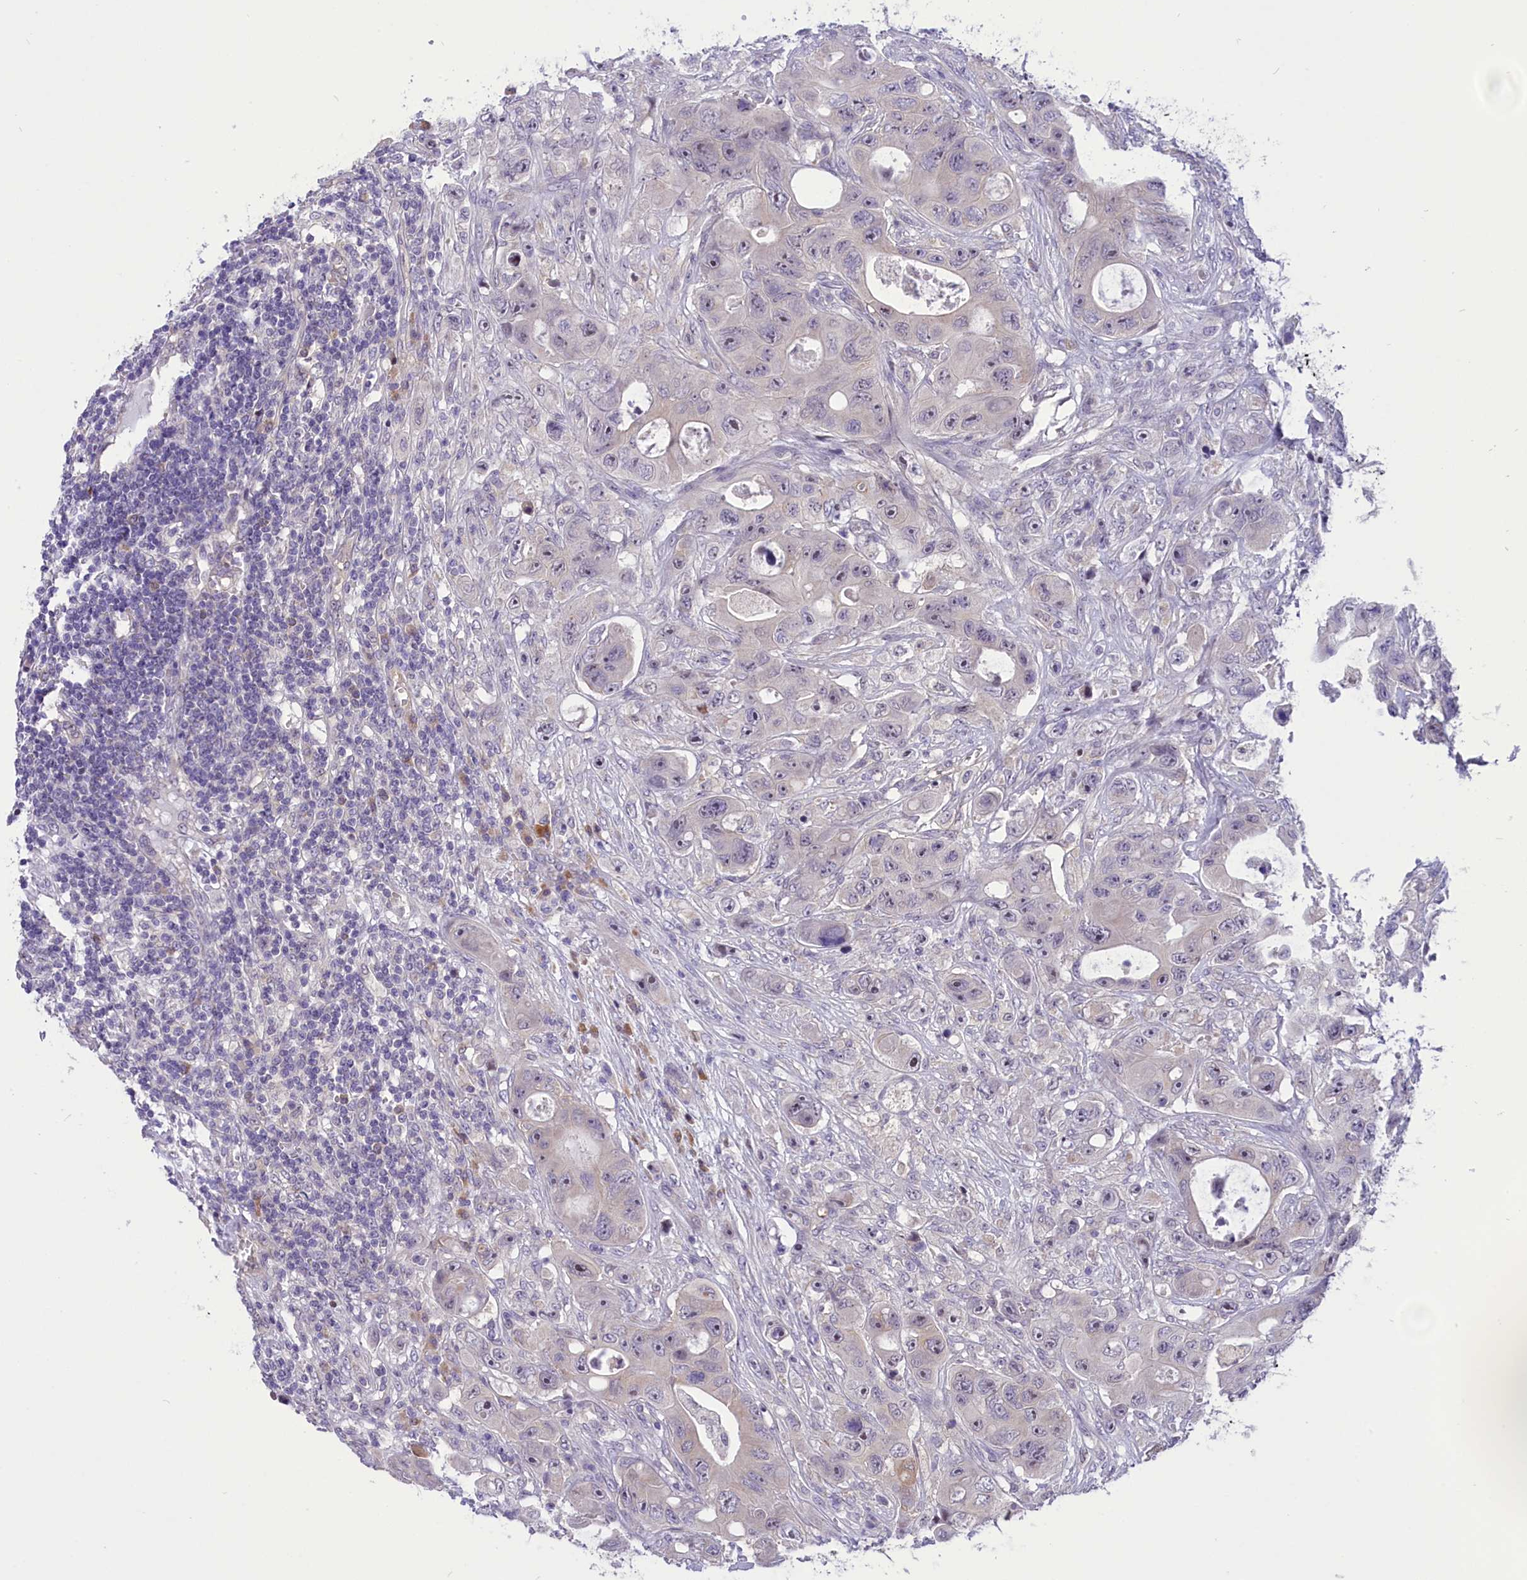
{"staining": {"intensity": "negative", "quantity": "none", "location": "none"}, "tissue": "colorectal cancer", "cell_type": "Tumor cells", "image_type": "cancer", "snomed": [{"axis": "morphology", "description": "Adenocarcinoma, NOS"}, {"axis": "topography", "description": "Colon"}], "caption": "Immunohistochemistry micrograph of neoplastic tissue: human adenocarcinoma (colorectal) stained with DAB displays no significant protein positivity in tumor cells.", "gene": "DCAF16", "patient": {"sex": "female", "age": 46}}